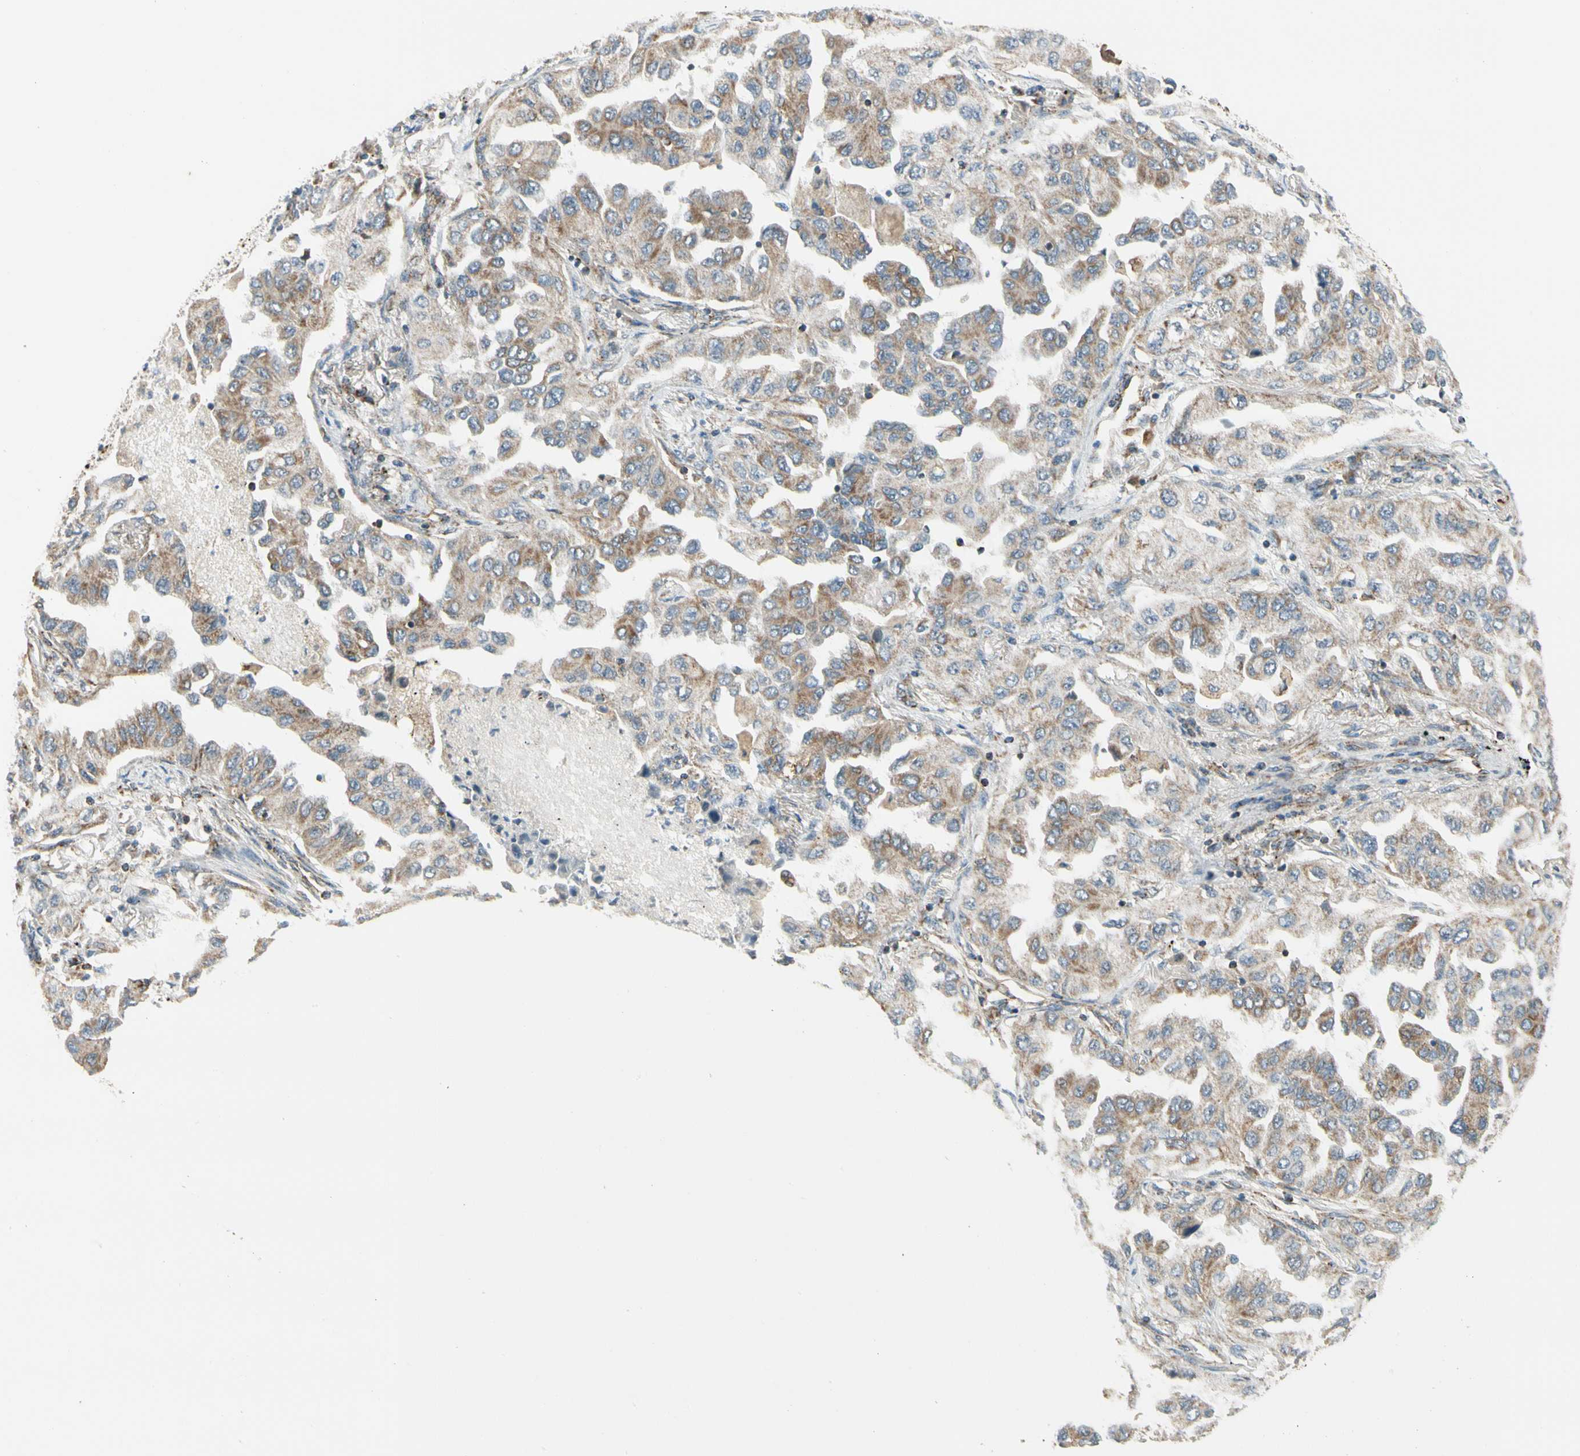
{"staining": {"intensity": "weak", "quantity": "25%-75%", "location": "cytoplasmic/membranous"}, "tissue": "lung cancer", "cell_type": "Tumor cells", "image_type": "cancer", "snomed": [{"axis": "morphology", "description": "Adenocarcinoma, NOS"}, {"axis": "topography", "description": "Lung"}], "caption": "The image reveals staining of adenocarcinoma (lung), revealing weak cytoplasmic/membranous protein positivity (brown color) within tumor cells.", "gene": "EPHB3", "patient": {"sex": "female", "age": 65}}